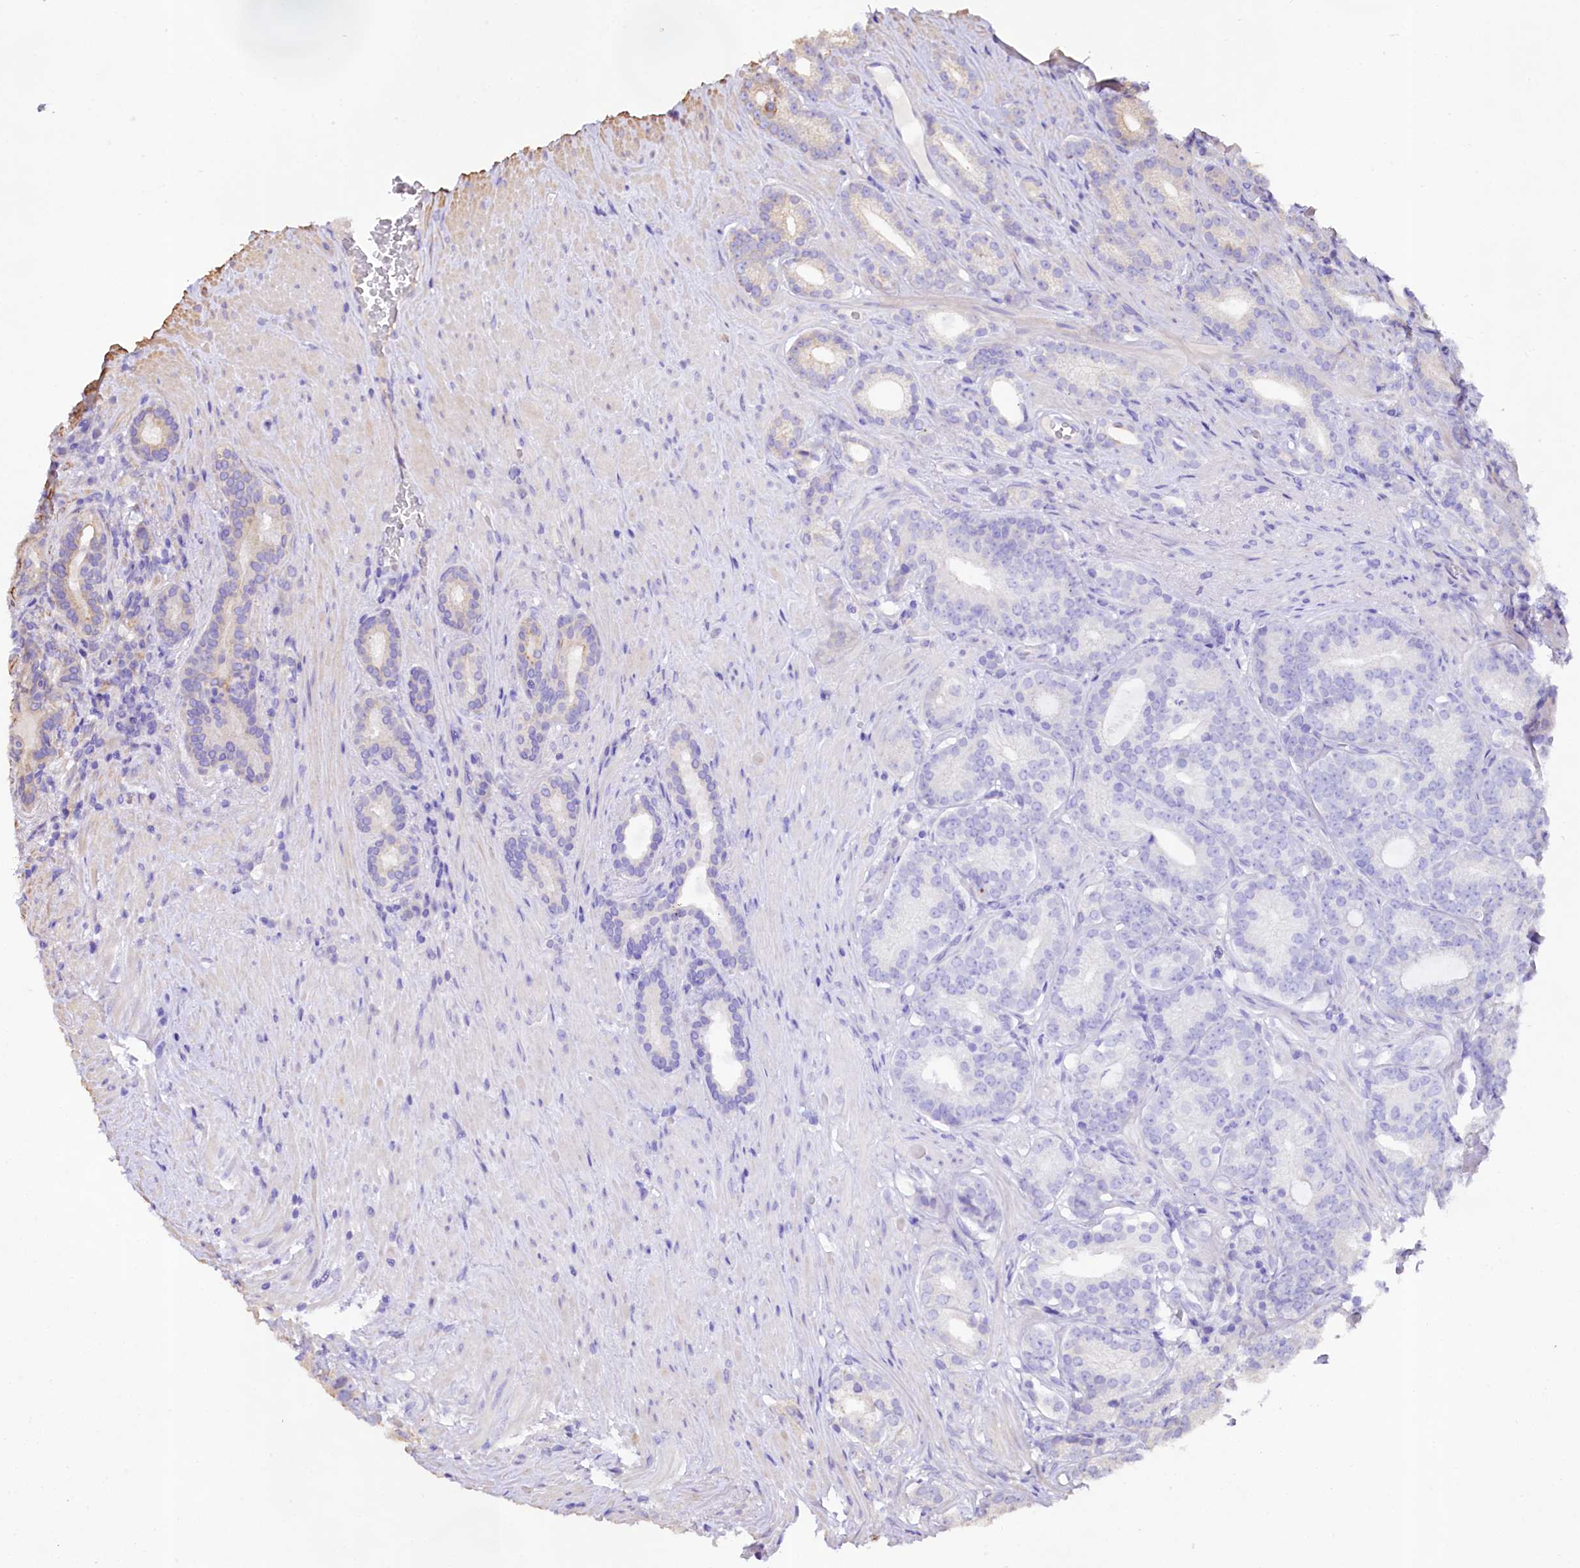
{"staining": {"intensity": "negative", "quantity": "none", "location": "none"}, "tissue": "prostate cancer", "cell_type": "Tumor cells", "image_type": "cancer", "snomed": [{"axis": "morphology", "description": "Adenocarcinoma, Low grade"}, {"axis": "topography", "description": "Prostate"}], "caption": "A high-resolution photomicrograph shows immunohistochemistry staining of prostate cancer, which displays no significant staining in tumor cells.", "gene": "VPS11", "patient": {"sex": "male", "age": 71}}